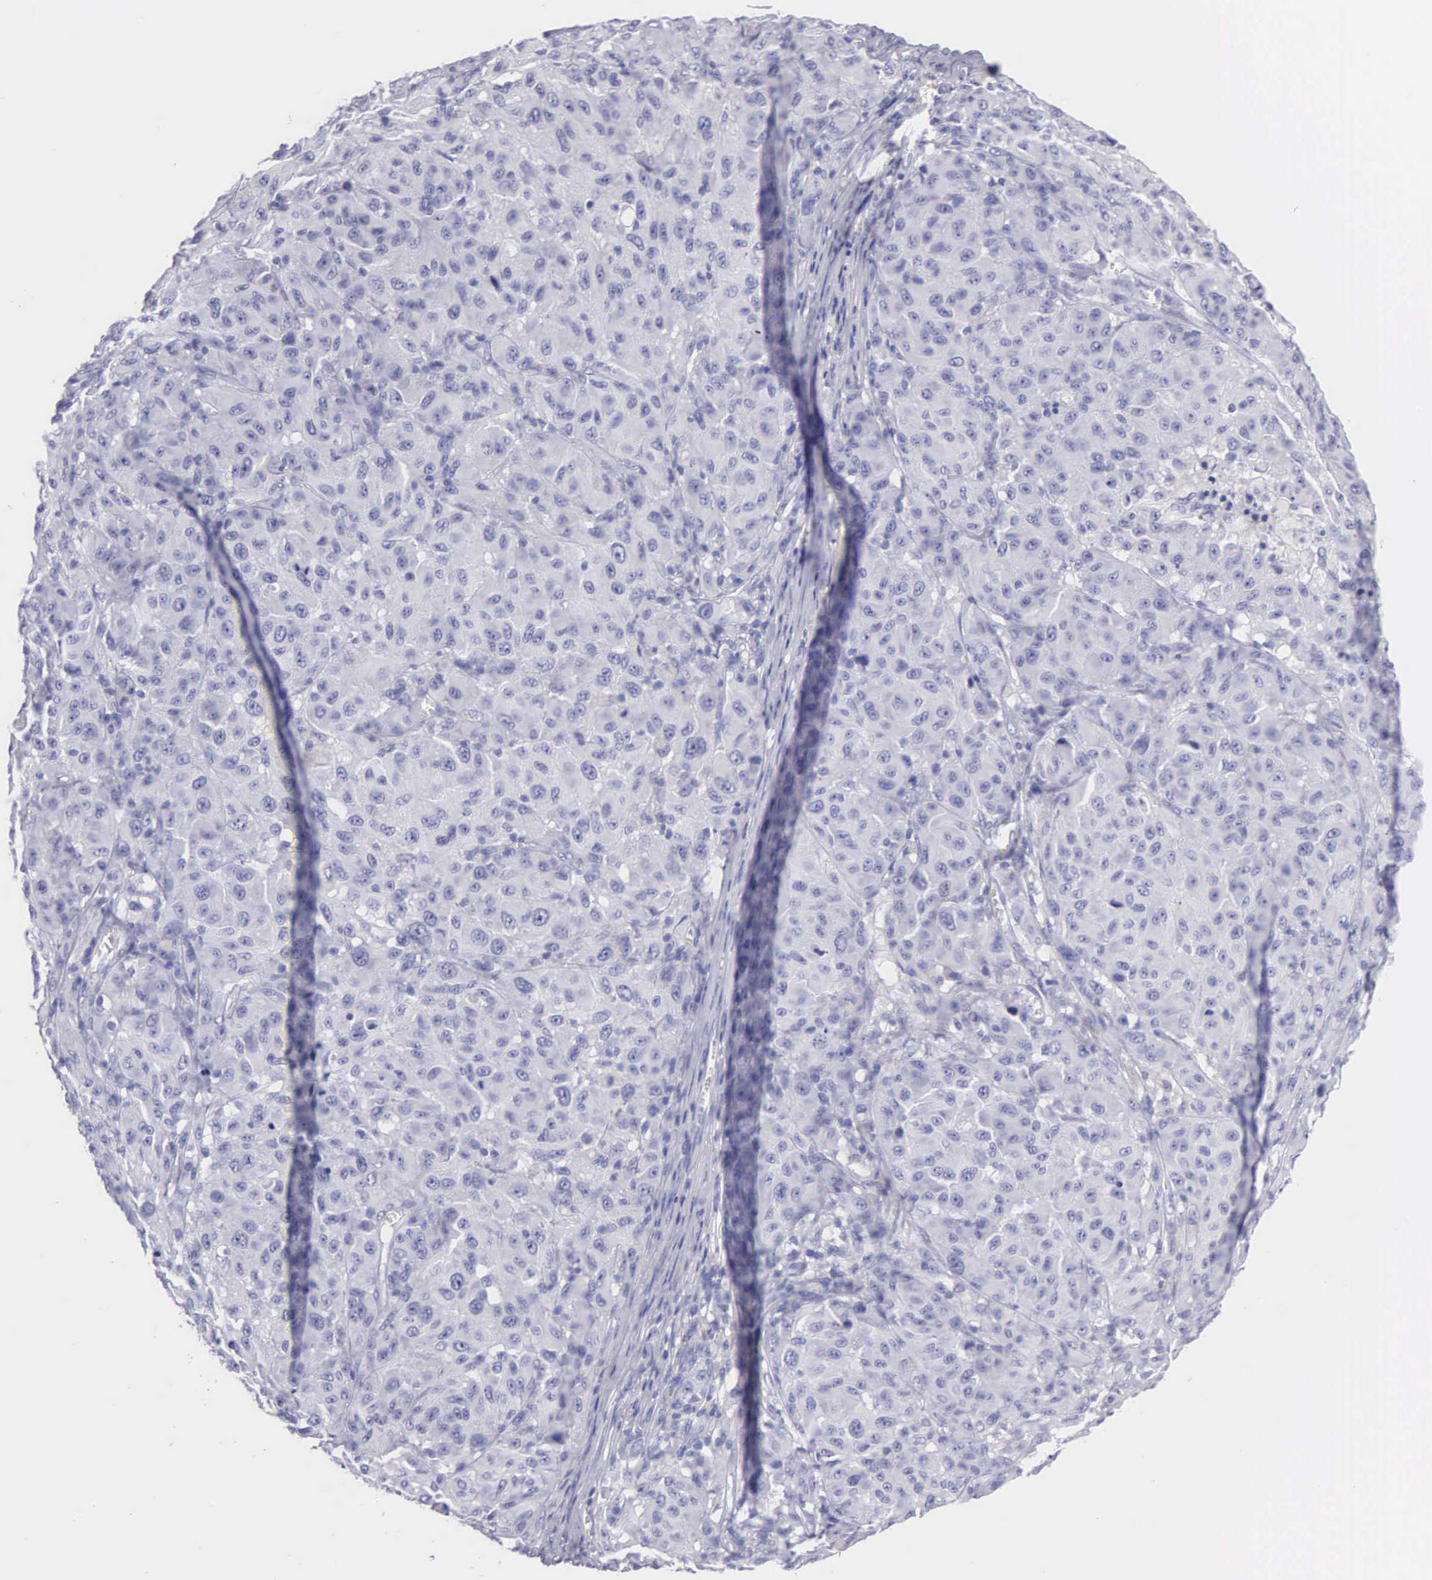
{"staining": {"intensity": "negative", "quantity": "none", "location": "none"}, "tissue": "melanoma", "cell_type": "Tumor cells", "image_type": "cancer", "snomed": [{"axis": "morphology", "description": "Malignant melanoma, NOS"}, {"axis": "topography", "description": "Skin"}], "caption": "IHC micrograph of human melanoma stained for a protein (brown), which demonstrates no positivity in tumor cells.", "gene": "FBLN5", "patient": {"sex": "female", "age": 77}}